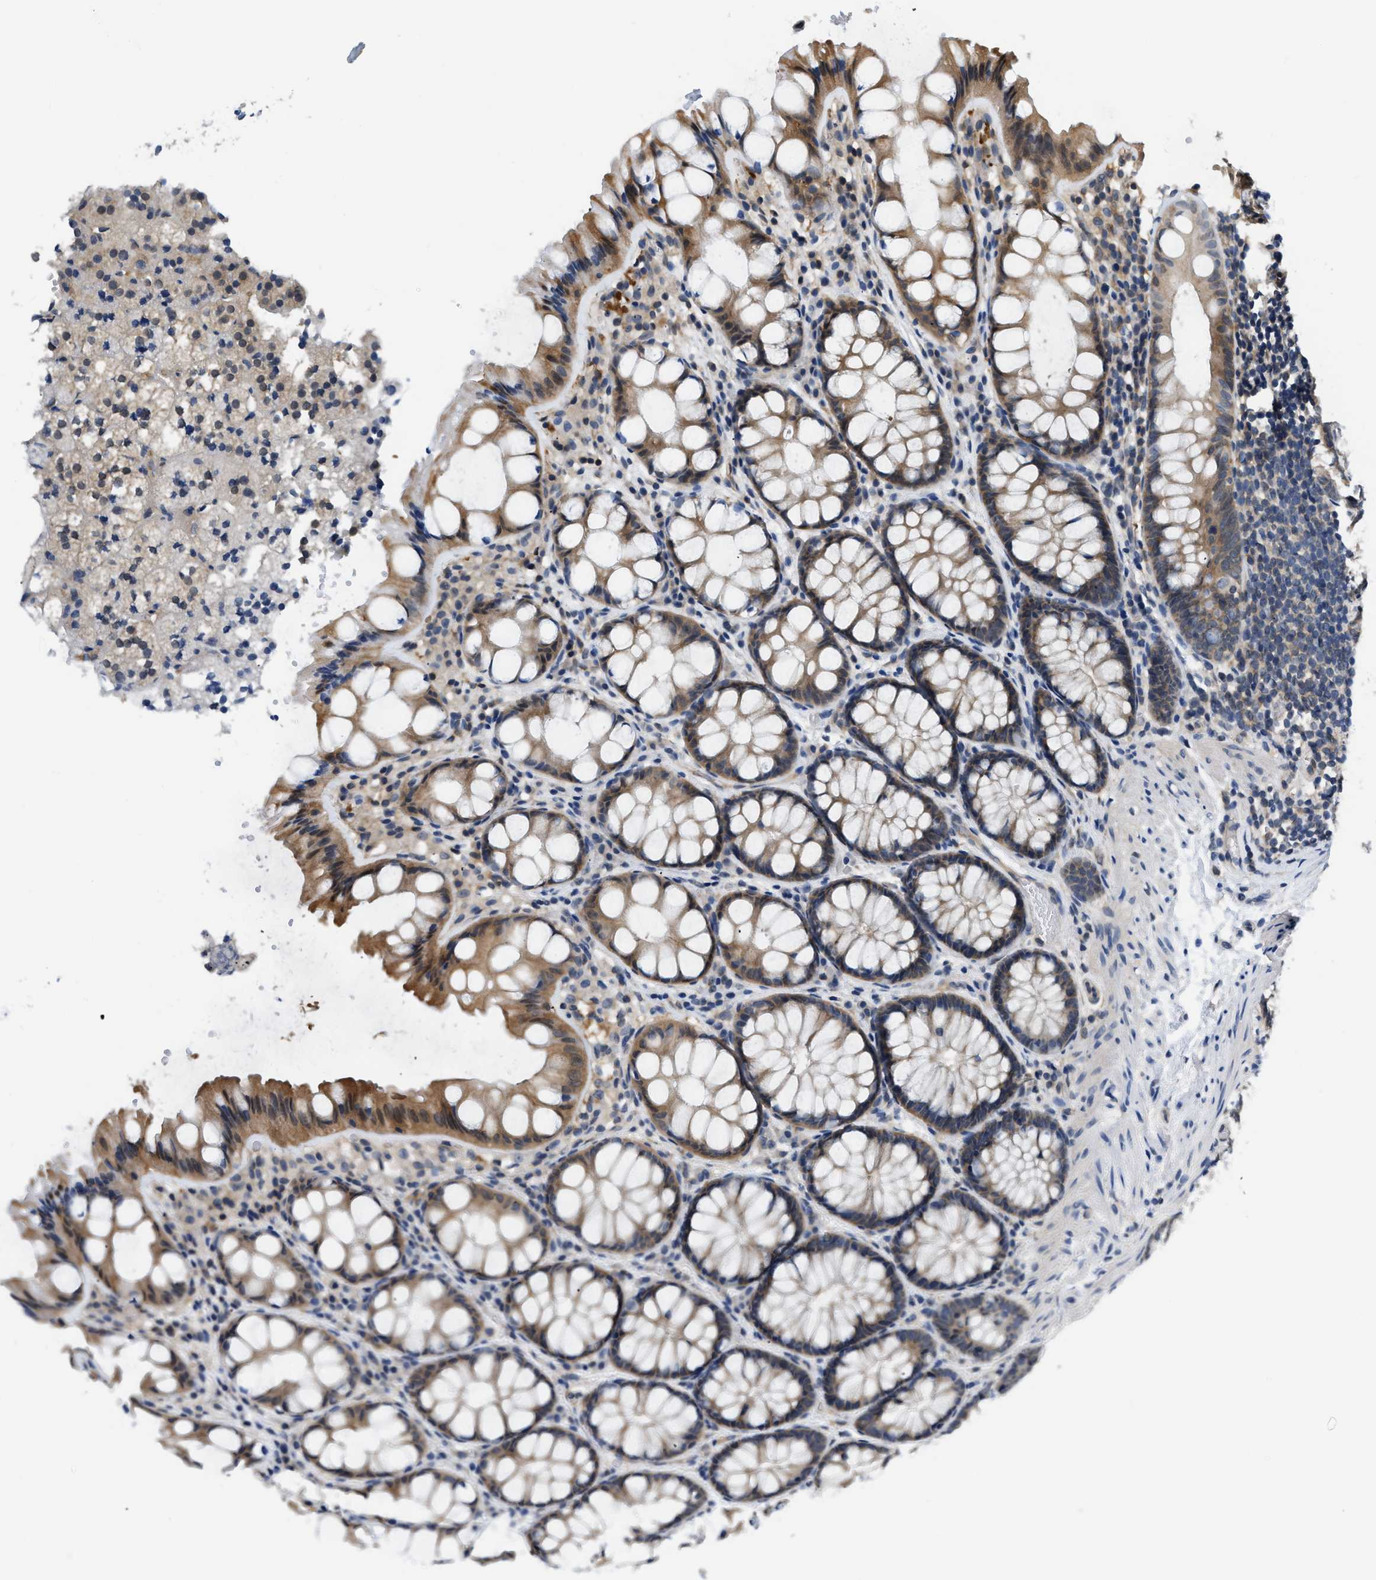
{"staining": {"intensity": "weak", "quantity": "<25%", "location": "cytoplasmic/membranous"}, "tissue": "colon", "cell_type": "Endothelial cells", "image_type": "normal", "snomed": [{"axis": "morphology", "description": "Normal tissue, NOS"}, {"axis": "topography", "description": "Colon"}], "caption": "A photomicrograph of colon stained for a protein displays no brown staining in endothelial cells. (IHC, brightfield microscopy, high magnification).", "gene": "EIF4EBP2", "patient": {"sex": "male", "age": 47}}